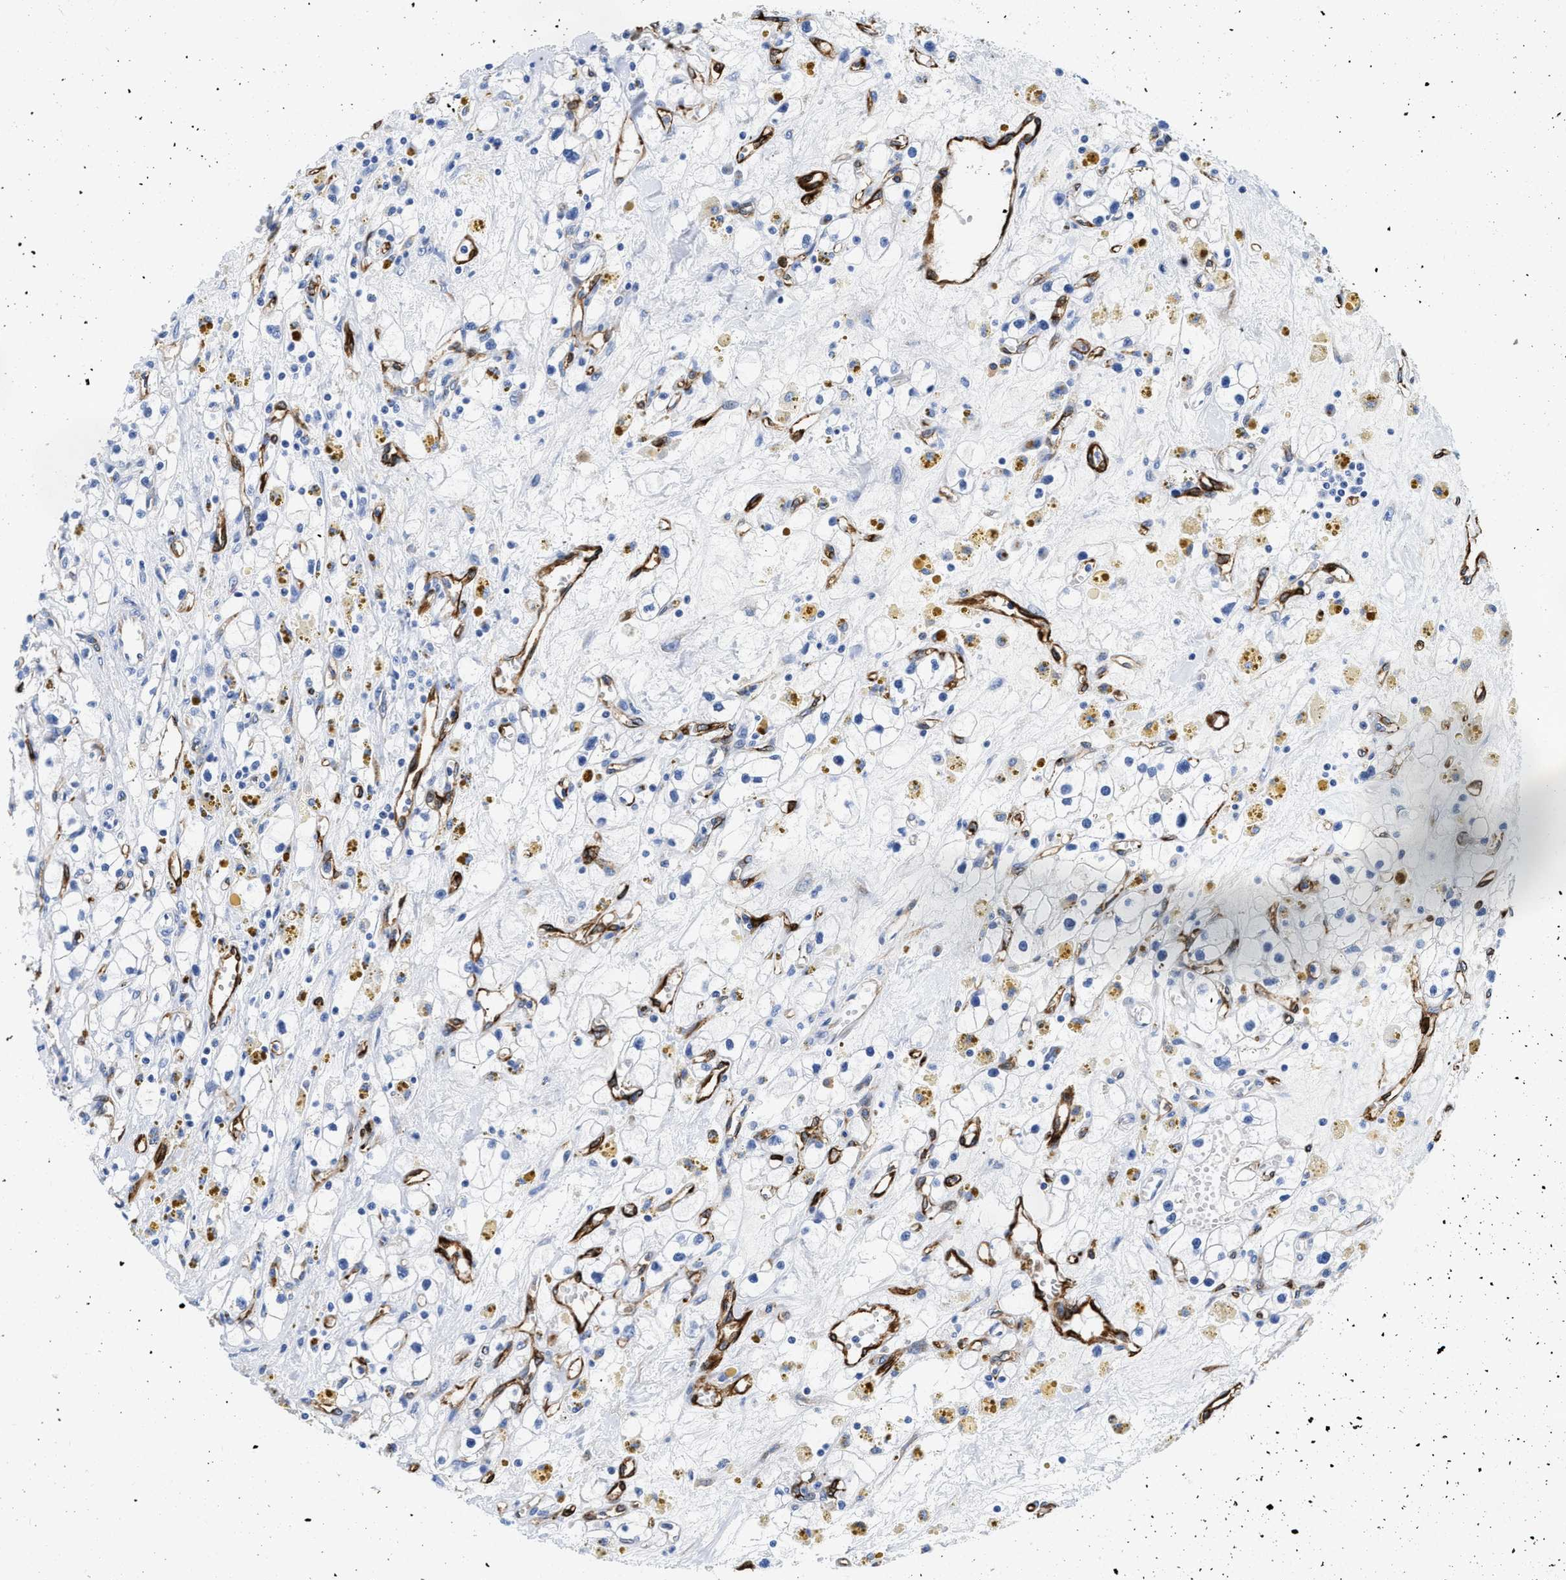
{"staining": {"intensity": "negative", "quantity": "none", "location": "none"}, "tissue": "renal cancer", "cell_type": "Tumor cells", "image_type": "cancer", "snomed": [{"axis": "morphology", "description": "Adenocarcinoma, NOS"}, {"axis": "topography", "description": "Kidney"}], "caption": "Tumor cells show no significant staining in adenocarcinoma (renal).", "gene": "TVP23B", "patient": {"sex": "male", "age": 56}}